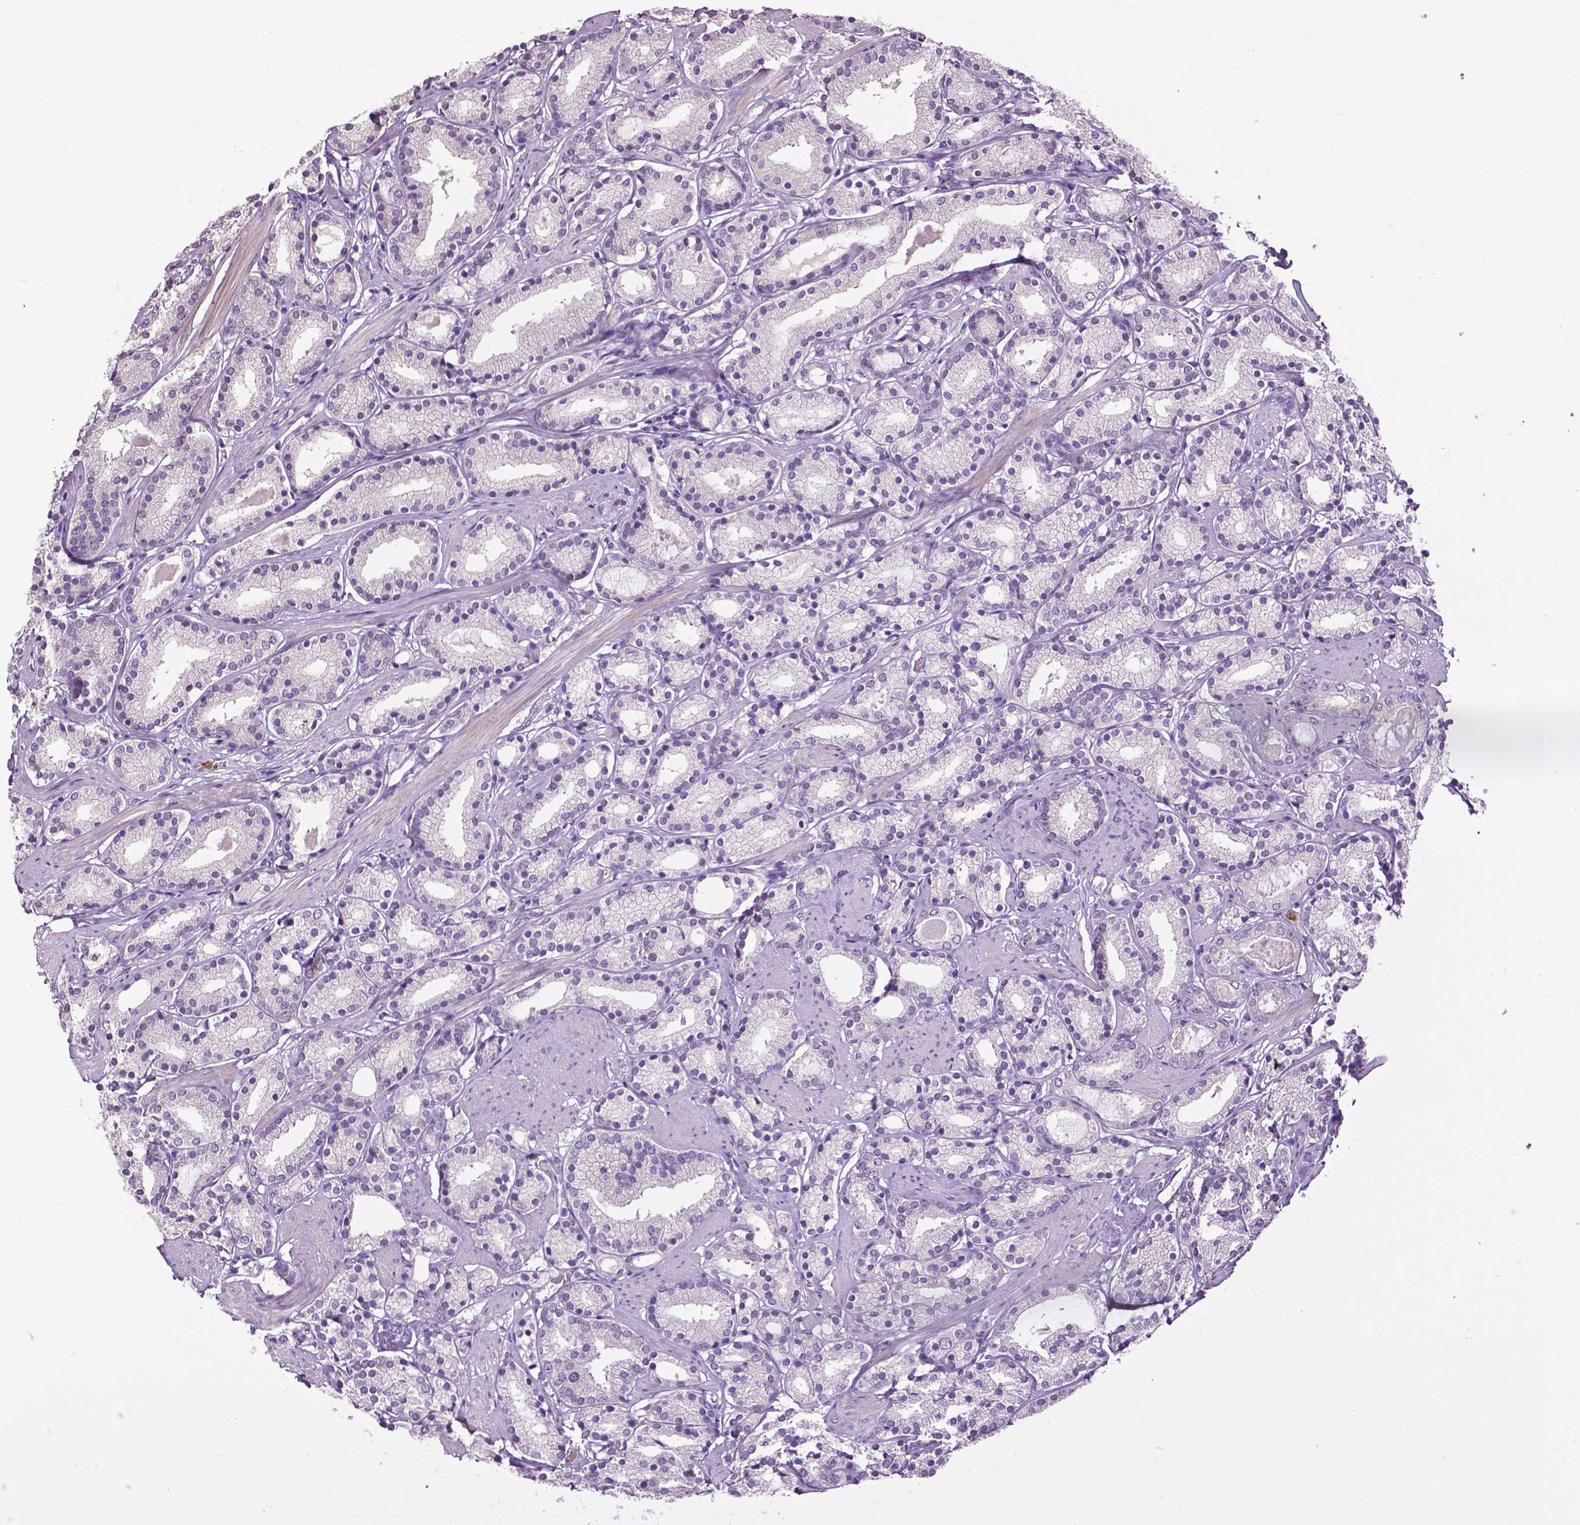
{"staining": {"intensity": "negative", "quantity": "none", "location": "none"}, "tissue": "prostate cancer", "cell_type": "Tumor cells", "image_type": "cancer", "snomed": [{"axis": "morphology", "description": "Adenocarcinoma, High grade"}, {"axis": "topography", "description": "Prostate"}], "caption": "IHC histopathology image of prostate cancer stained for a protein (brown), which shows no positivity in tumor cells.", "gene": "PTPN5", "patient": {"sex": "male", "age": 63}}